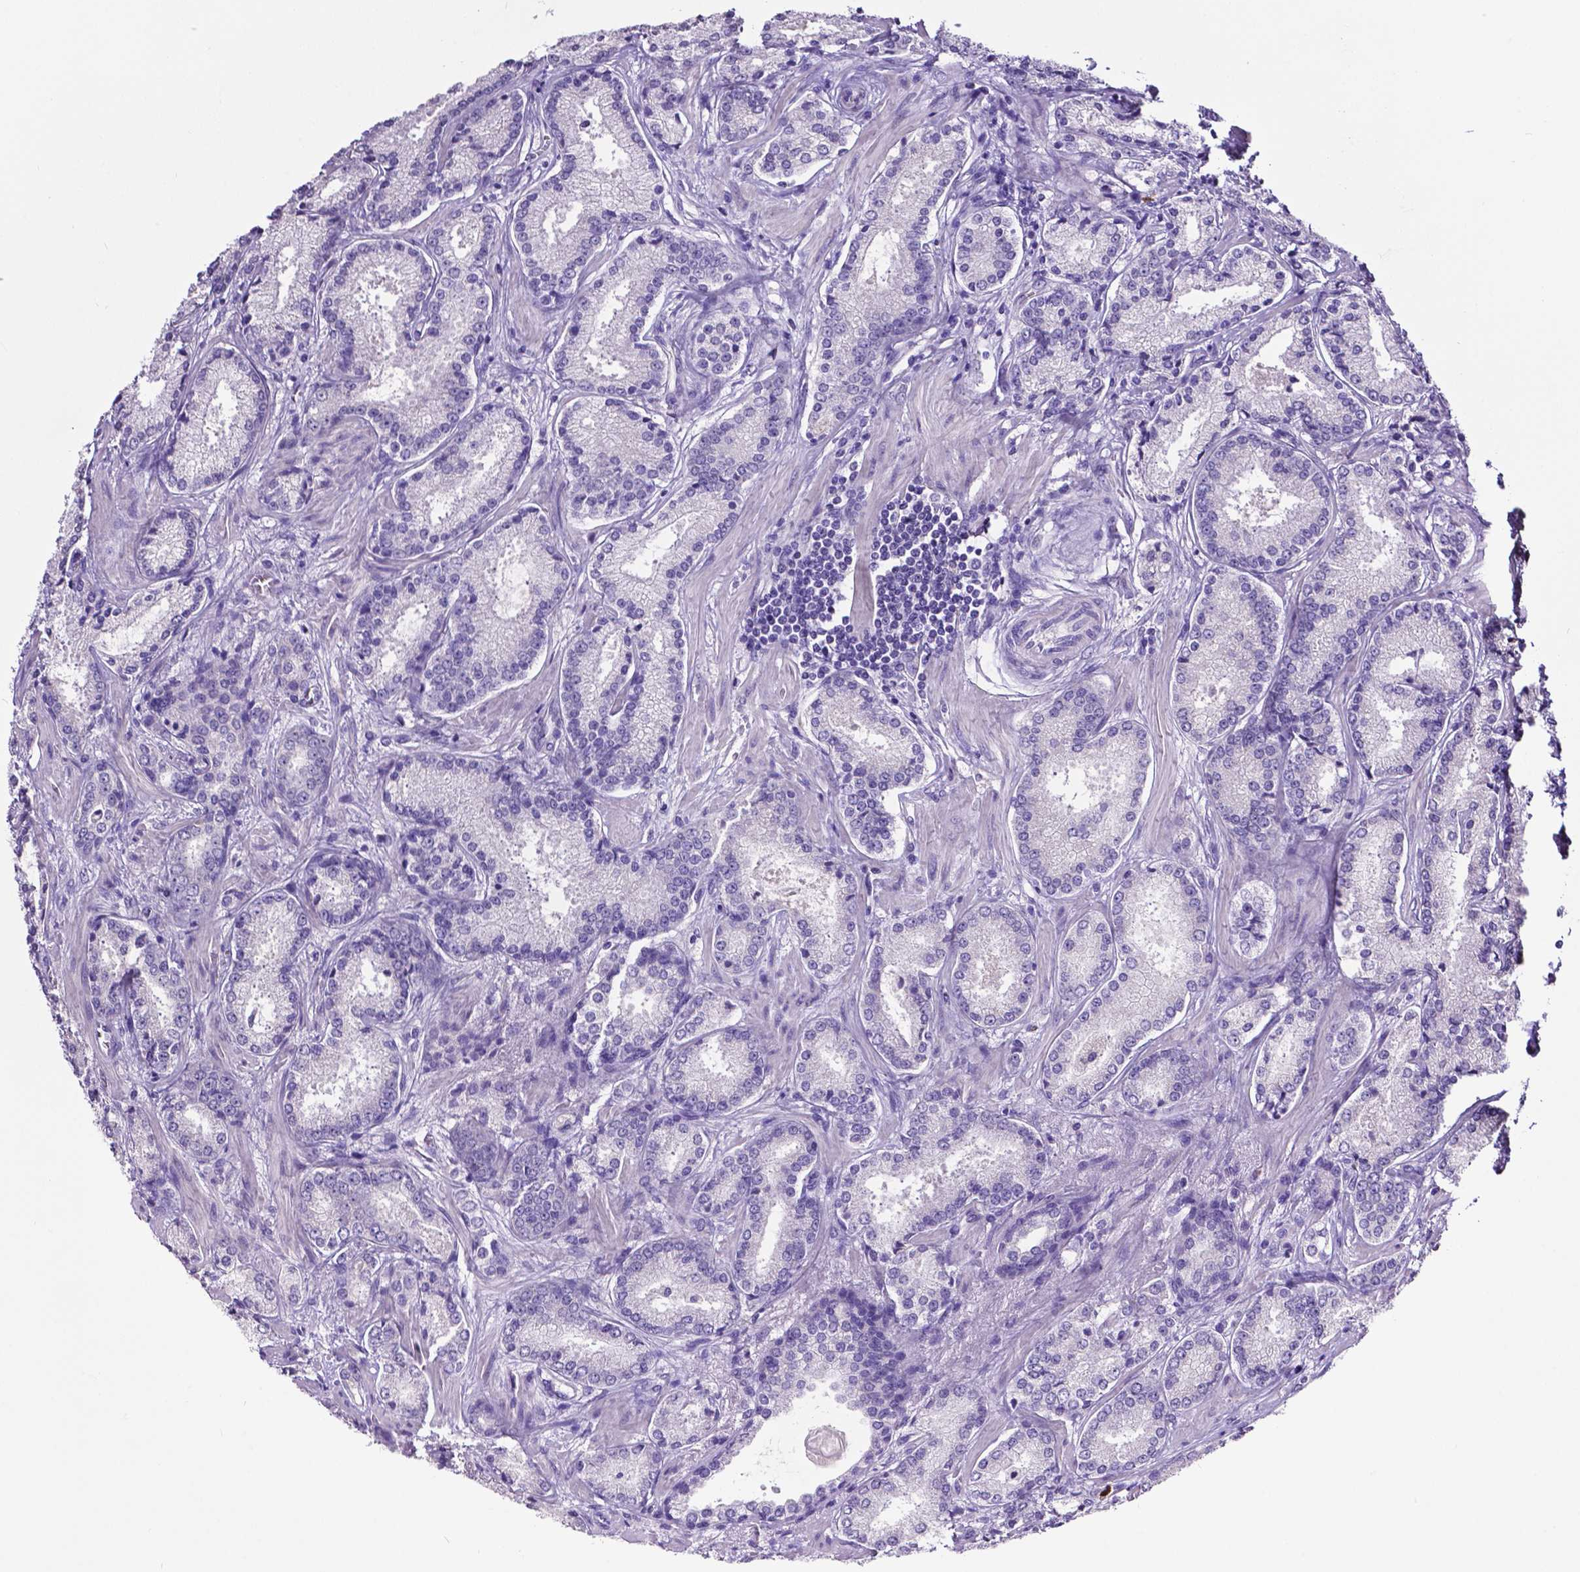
{"staining": {"intensity": "negative", "quantity": "none", "location": "none"}, "tissue": "prostate cancer", "cell_type": "Tumor cells", "image_type": "cancer", "snomed": [{"axis": "morphology", "description": "Adenocarcinoma, Low grade"}, {"axis": "topography", "description": "Prostate"}], "caption": "IHC photomicrograph of neoplastic tissue: human prostate adenocarcinoma (low-grade) stained with DAB displays no significant protein expression in tumor cells.", "gene": "MMP9", "patient": {"sex": "male", "age": 56}}